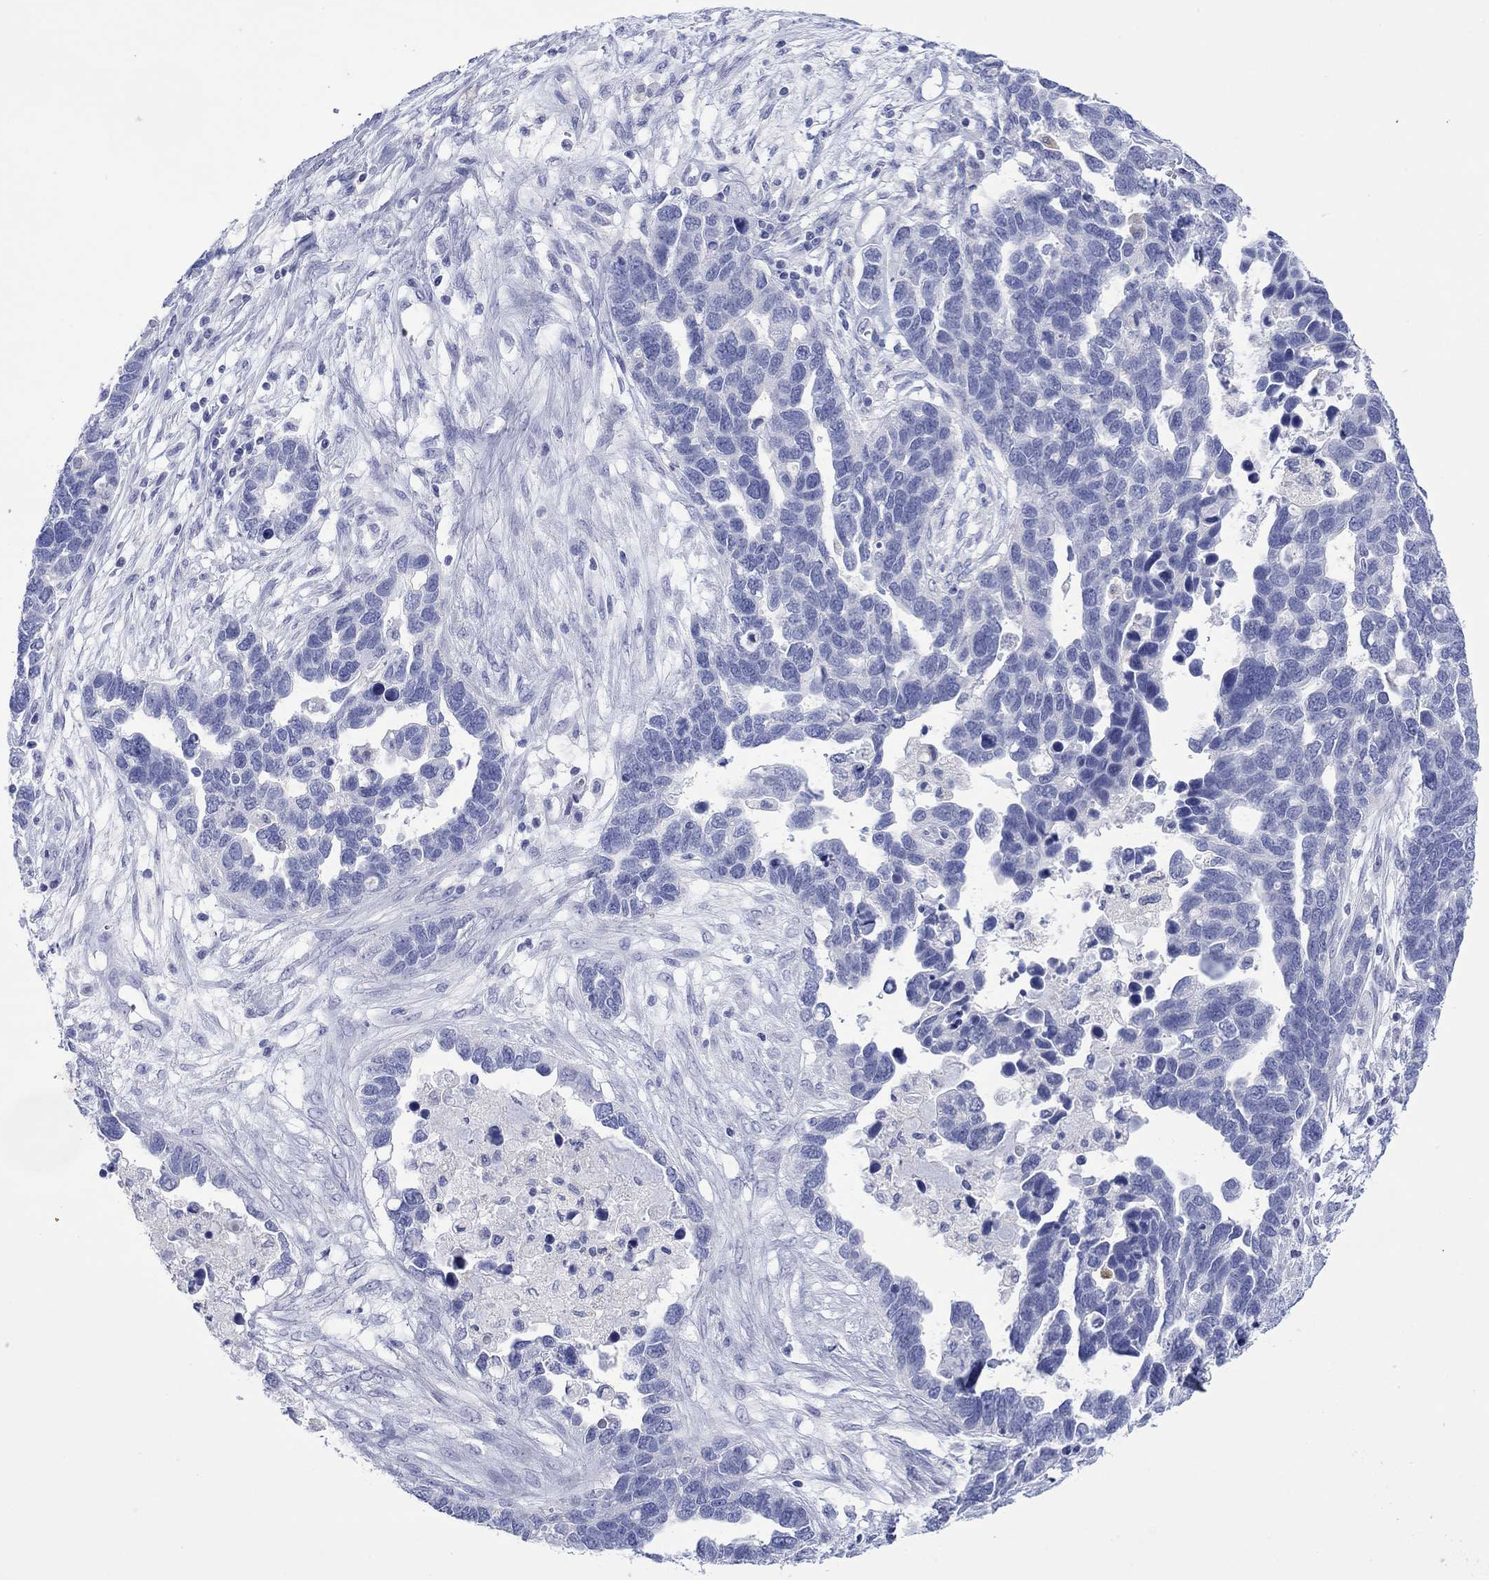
{"staining": {"intensity": "negative", "quantity": "none", "location": "none"}, "tissue": "ovarian cancer", "cell_type": "Tumor cells", "image_type": "cancer", "snomed": [{"axis": "morphology", "description": "Cystadenocarcinoma, serous, NOS"}, {"axis": "topography", "description": "Ovary"}], "caption": "Micrograph shows no significant protein staining in tumor cells of ovarian cancer.", "gene": "MLANA", "patient": {"sex": "female", "age": 54}}